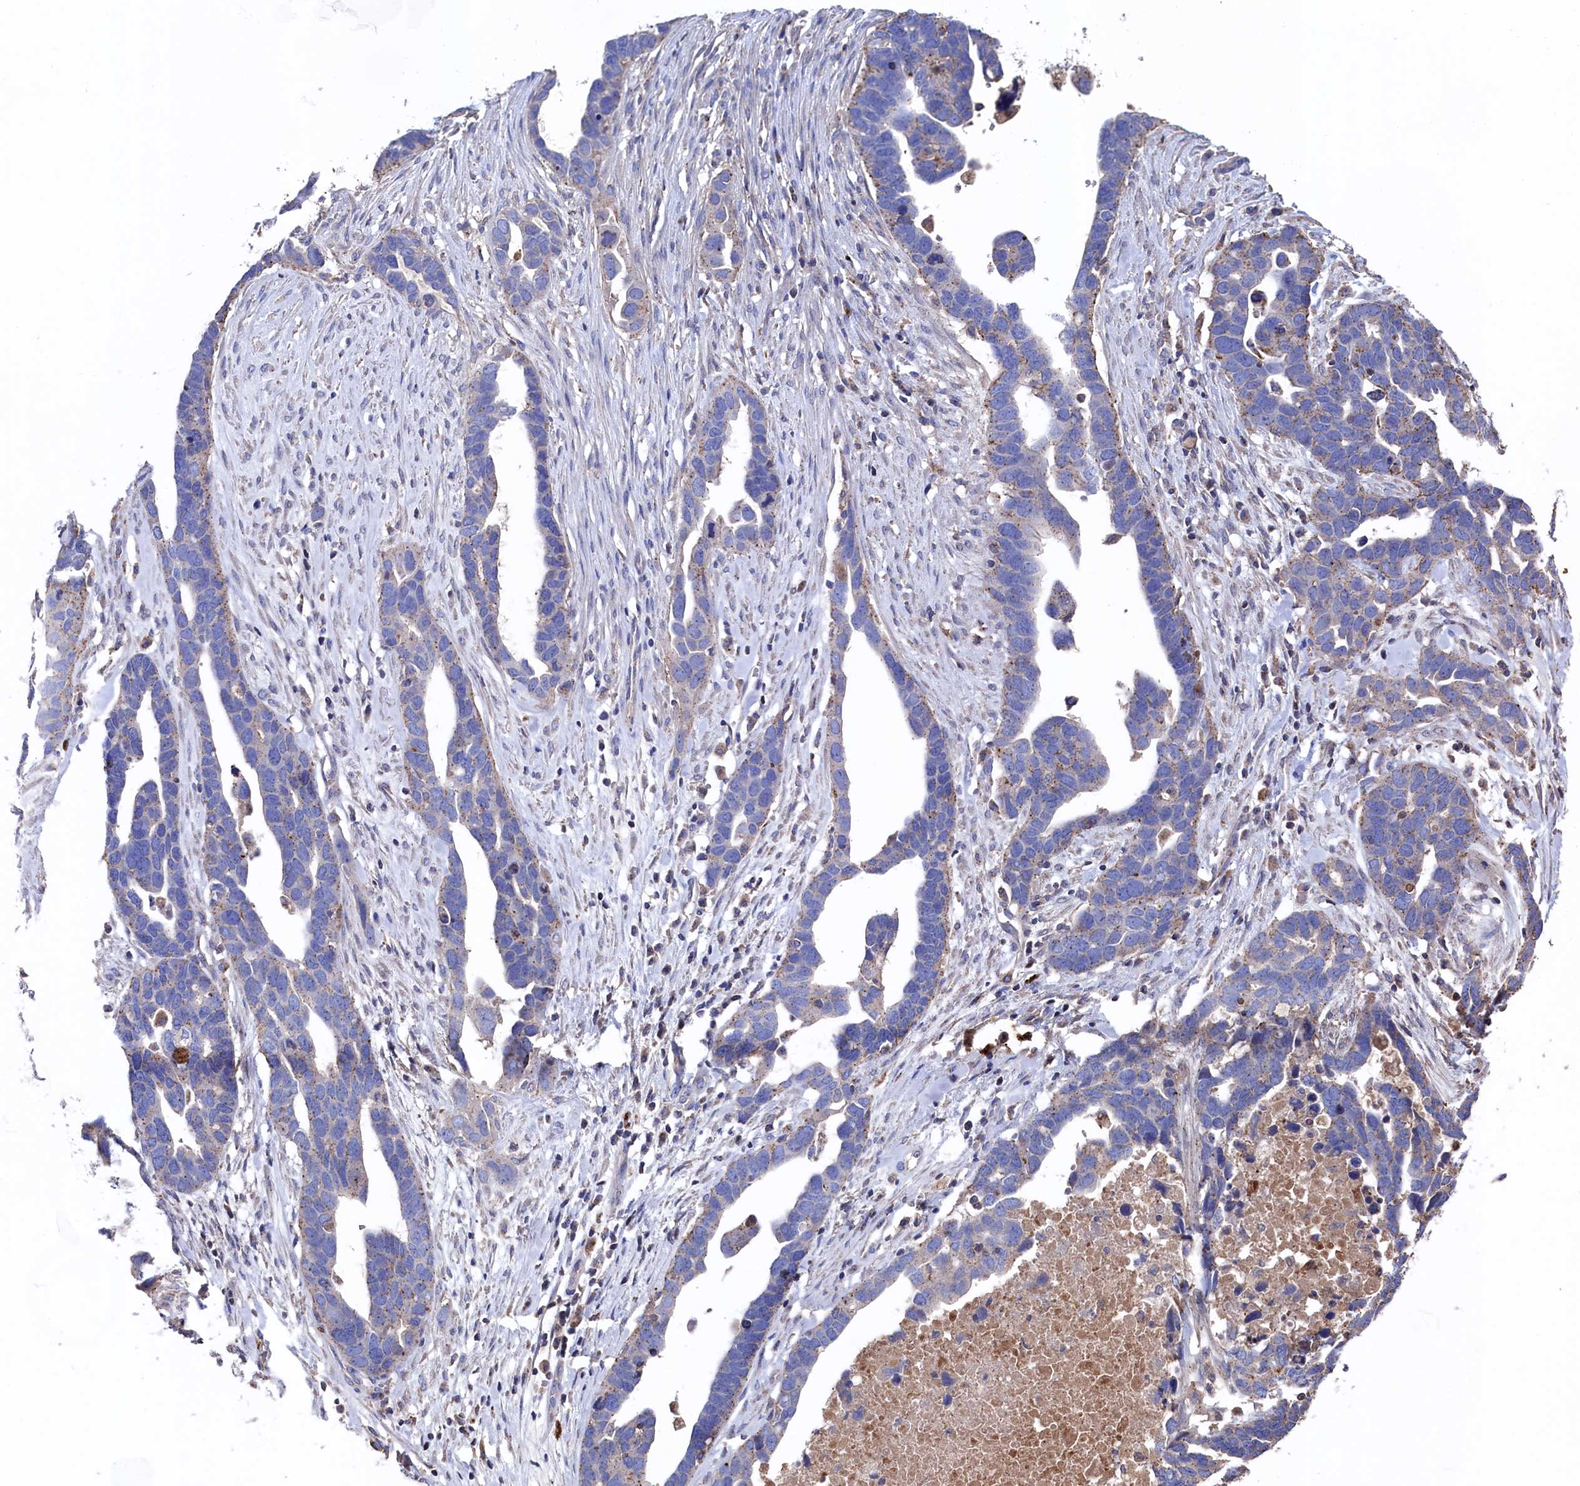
{"staining": {"intensity": "weak", "quantity": "<25%", "location": "cytoplasmic/membranous"}, "tissue": "ovarian cancer", "cell_type": "Tumor cells", "image_type": "cancer", "snomed": [{"axis": "morphology", "description": "Cystadenocarcinoma, serous, NOS"}, {"axis": "topography", "description": "Ovary"}], "caption": "This is an immunohistochemistry (IHC) histopathology image of human serous cystadenocarcinoma (ovarian). There is no expression in tumor cells.", "gene": "TK2", "patient": {"sex": "female", "age": 54}}